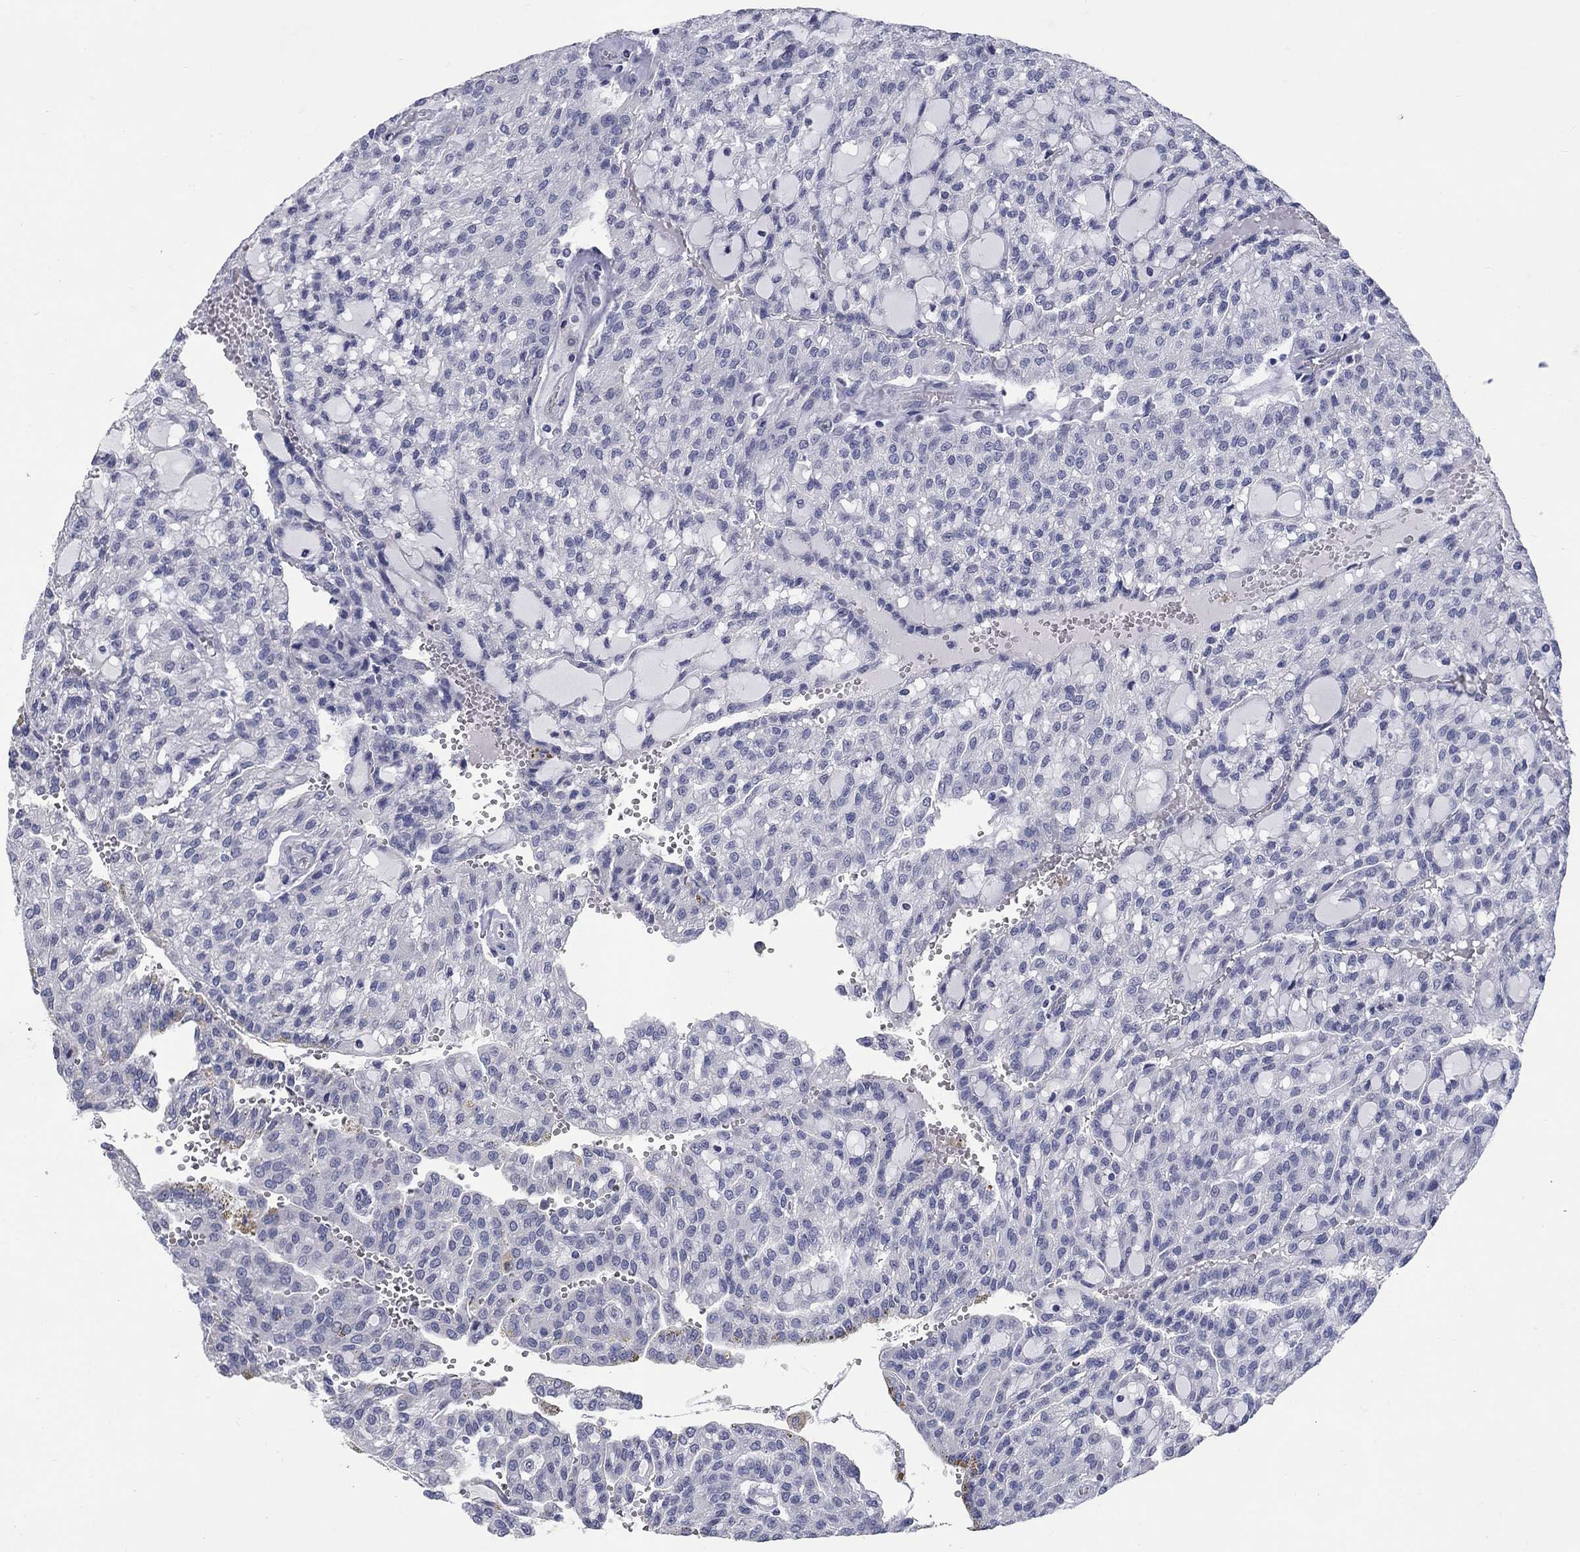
{"staining": {"intensity": "negative", "quantity": "none", "location": "none"}, "tissue": "renal cancer", "cell_type": "Tumor cells", "image_type": "cancer", "snomed": [{"axis": "morphology", "description": "Adenocarcinoma, NOS"}, {"axis": "topography", "description": "Kidney"}], "caption": "High power microscopy image of an immunohistochemistry photomicrograph of renal adenocarcinoma, revealing no significant positivity in tumor cells.", "gene": "ELAVL4", "patient": {"sex": "male", "age": 63}}